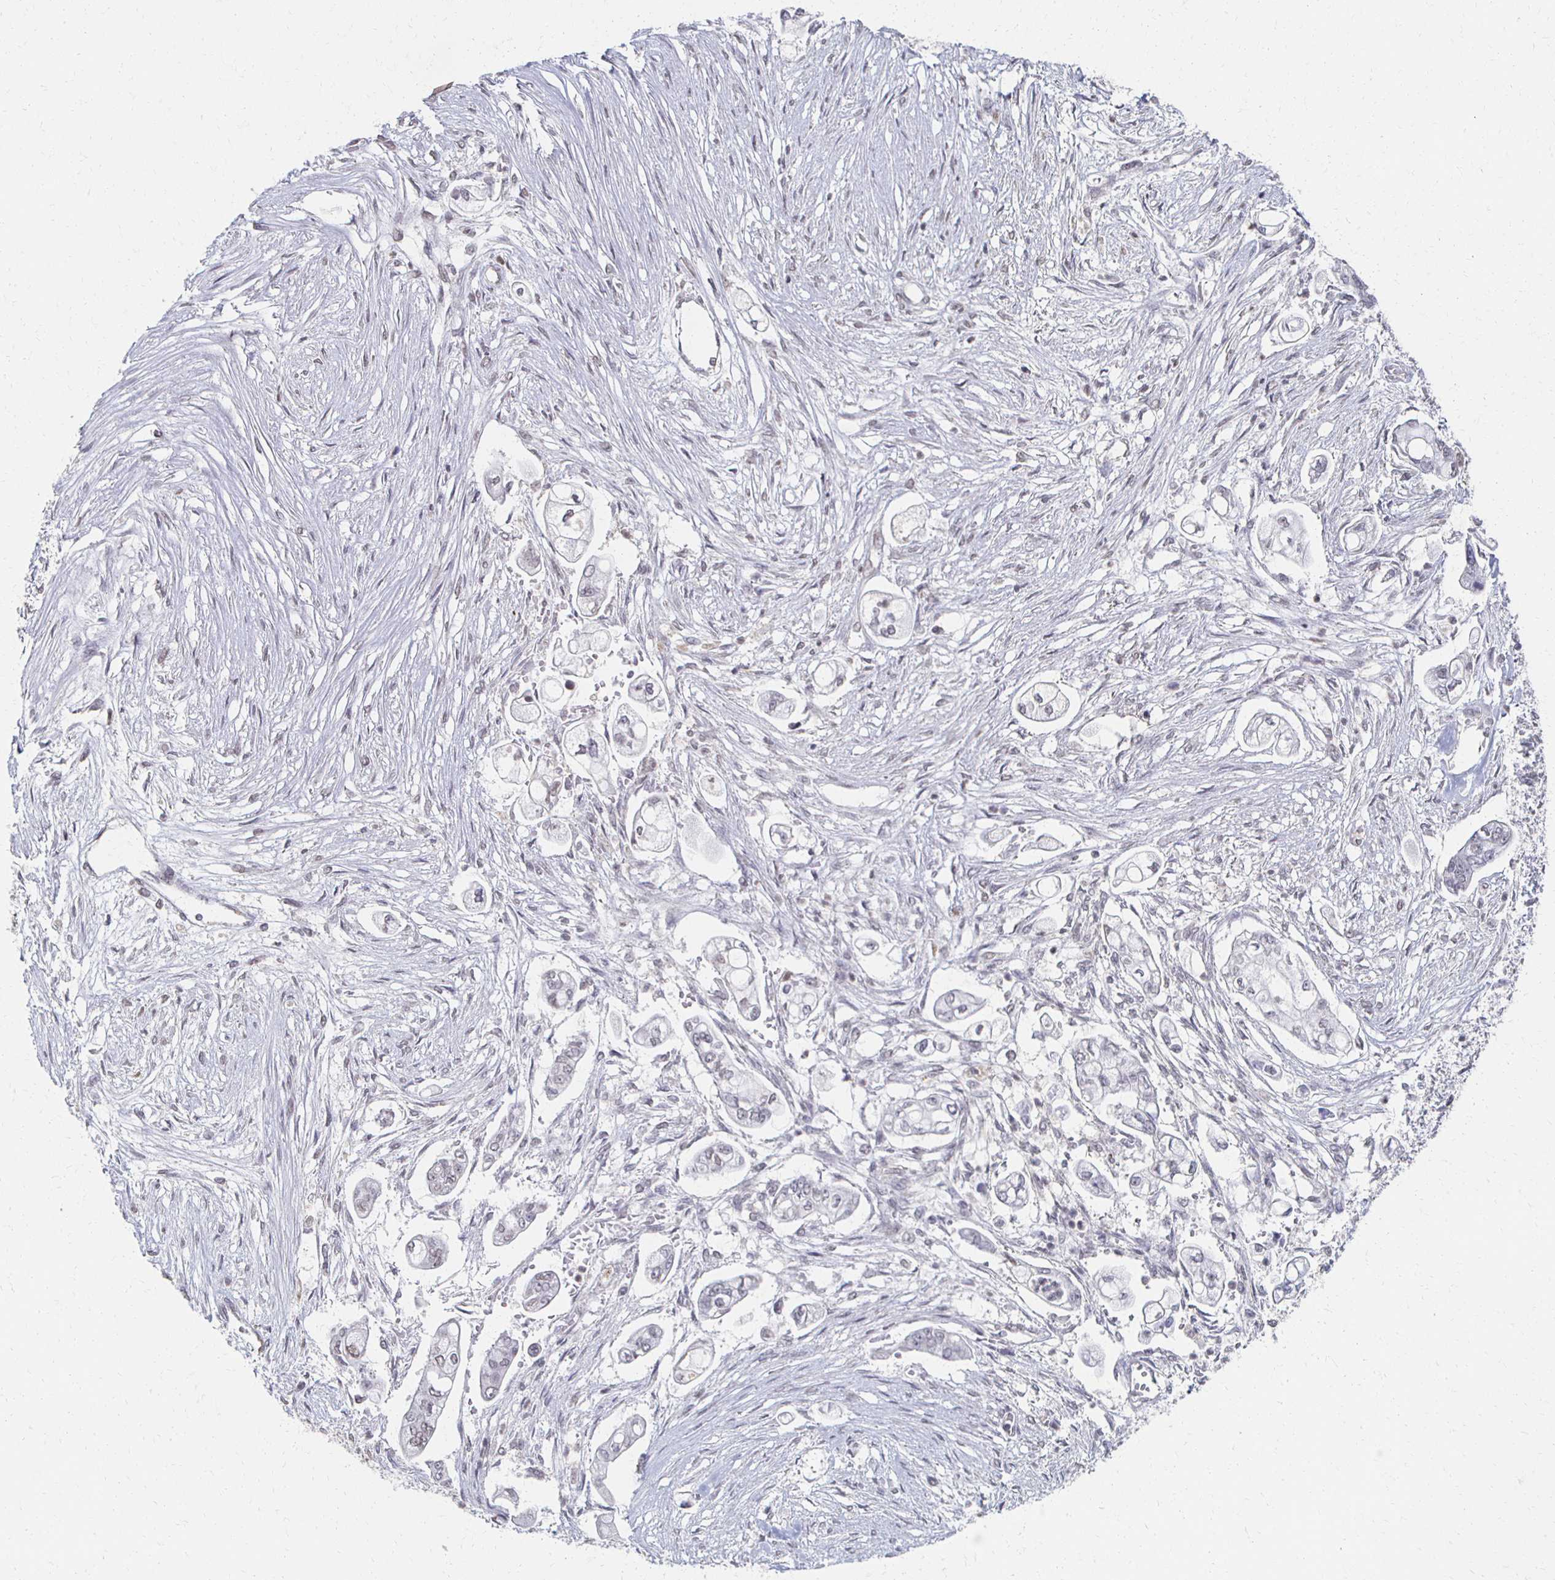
{"staining": {"intensity": "weak", "quantity": "<25%", "location": "nuclear"}, "tissue": "pancreatic cancer", "cell_type": "Tumor cells", "image_type": "cancer", "snomed": [{"axis": "morphology", "description": "Adenocarcinoma, NOS"}, {"axis": "topography", "description": "Pancreas"}], "caption": "Tumor cells are negative for protein expression in human pancreatic cancer (adenocarcinoma).", "gene": "DAB1", "patient": {"sex": "female", "age": 69}}